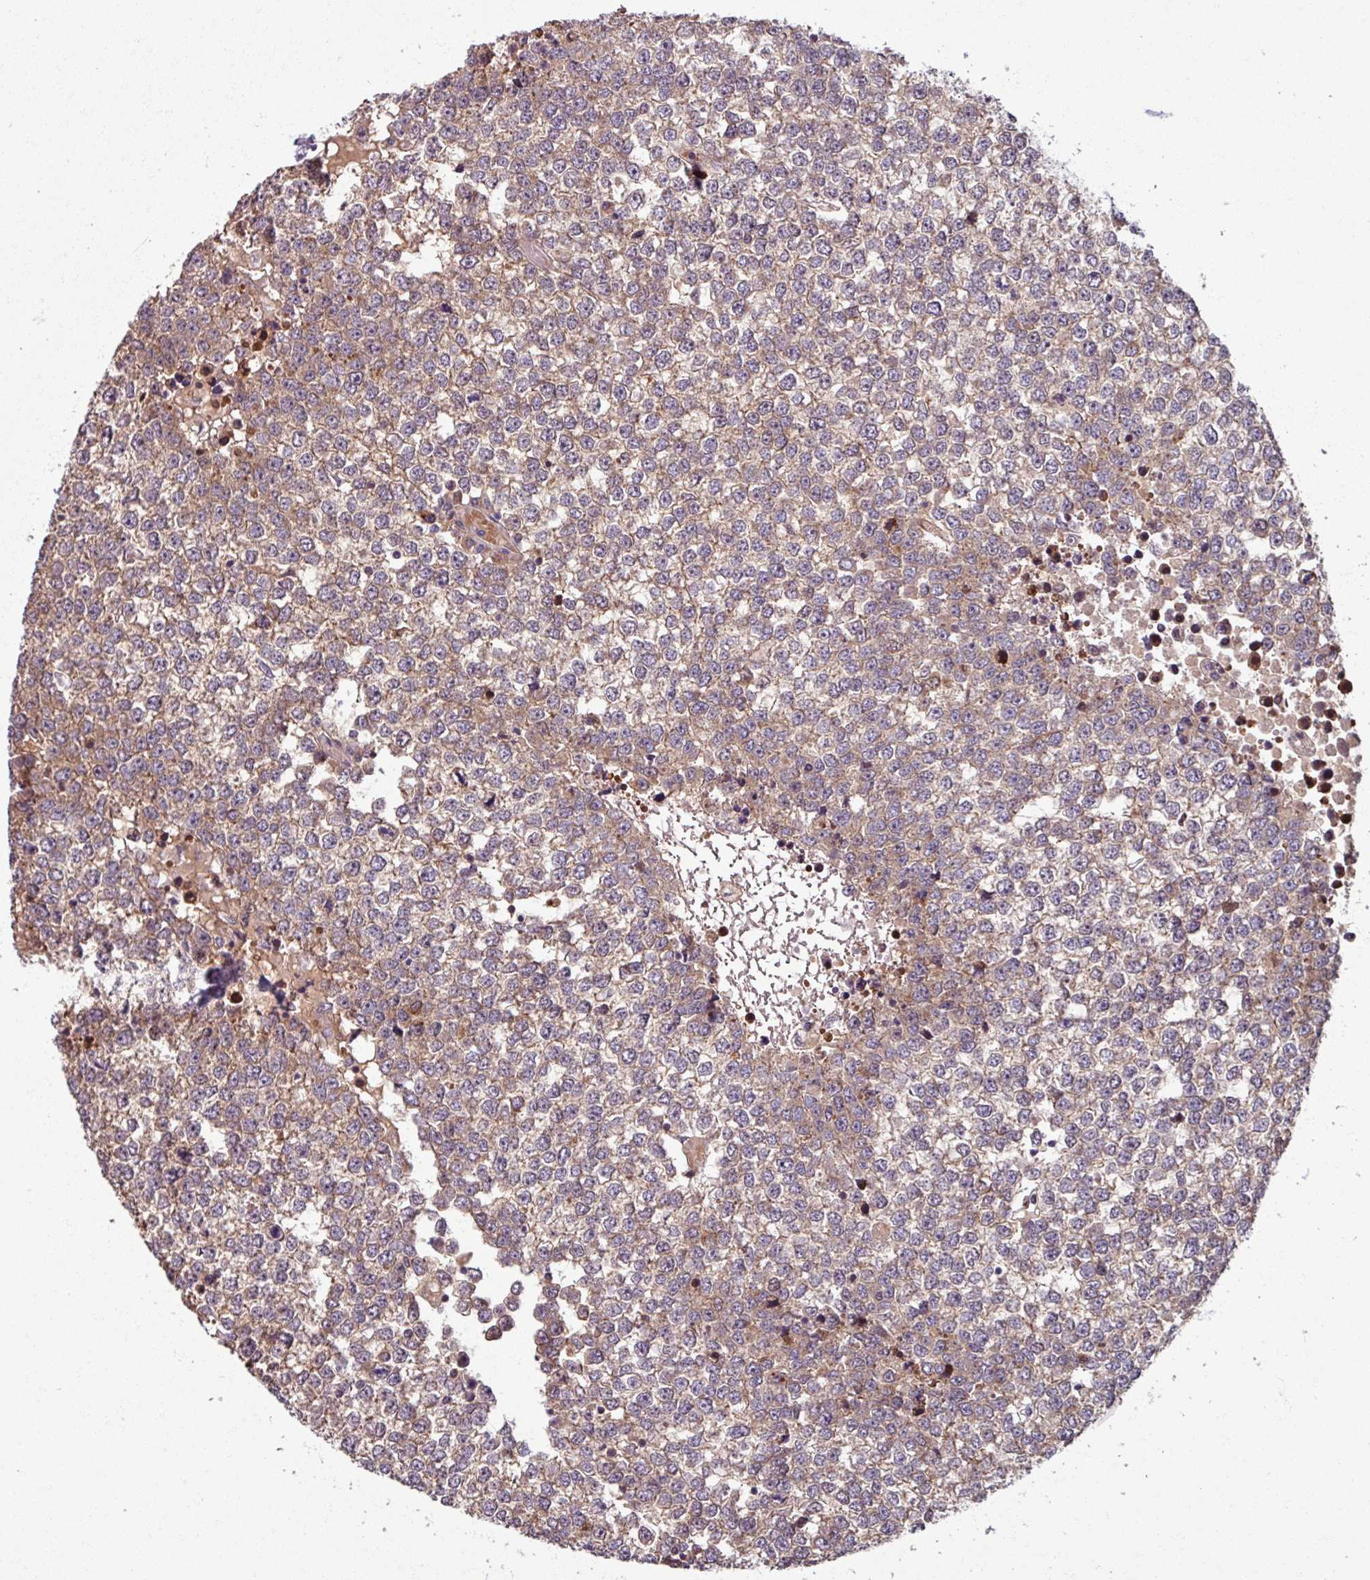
{"staining": {"intensity": "weak", "quantity": ">75%", "location": "cytoplasmic/membranous"}, "tissue": "testis cancer", "cell_type": "Tumor cells", "image_type": "cancer", "snomed": [{"axis": "morphology", "description": "Seminoma, NOS"}, {"axis": "topography", "description": "Testis"}], "caption": "Immunohistochemical staining of human testis seminoma displays low levels of weak cytoplasmic/membranous expression in approximately >75% of tumor cells.", "gene": "PNMA6A", "patient": {"sex": "male", "age": 65}}